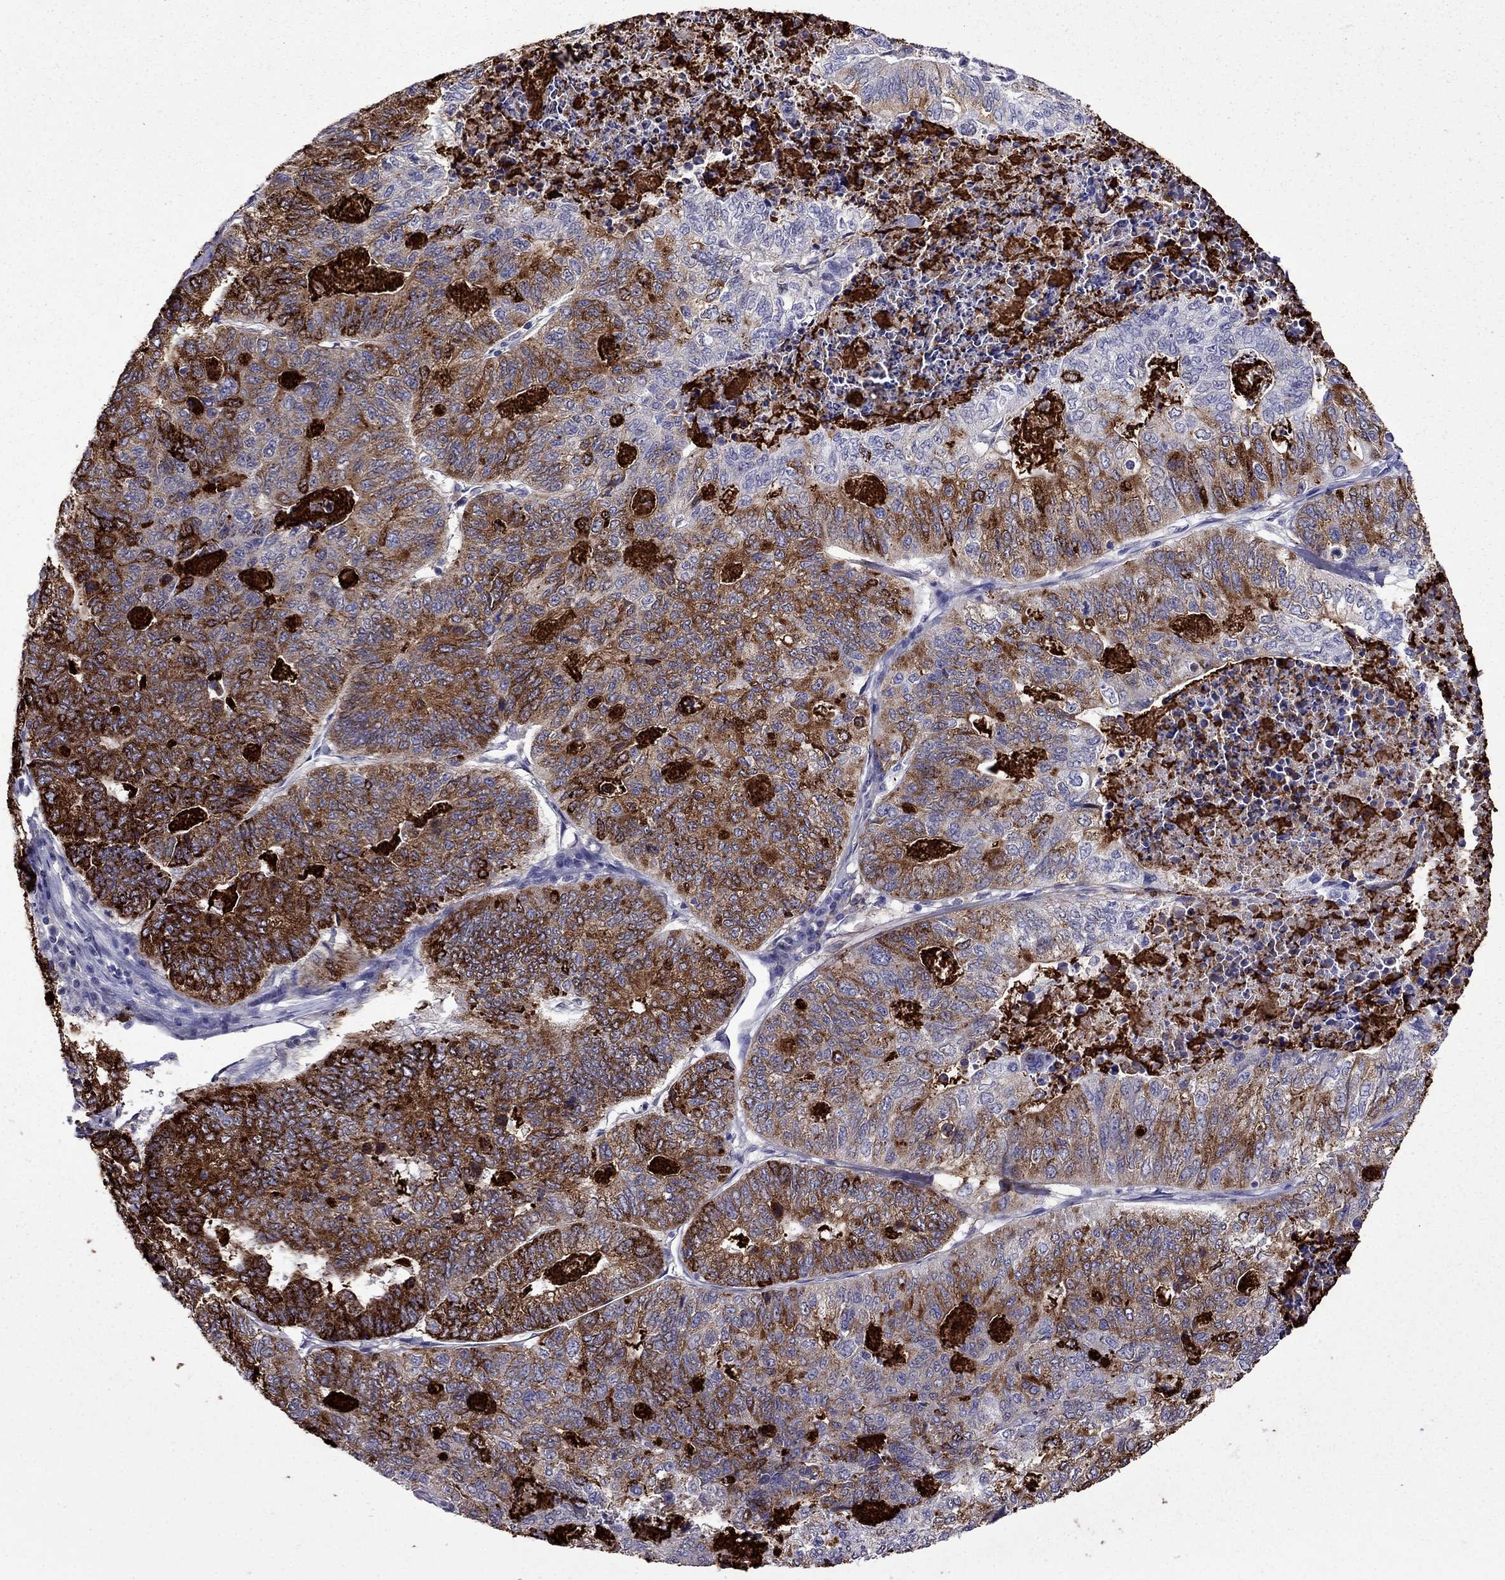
{"staining": {"intensity": "strong", "quantity": "25%-75%", "location": "cytoplasmic/membranous"}, "tissue": "stomach cancer", "cell_type": "Tumor cells", "image_type": "cancer", "snomed": [{"axis": "morphology", "description": "Adenocarcinoma, NOS"}, {"axis": "topography", "description": "Stomach, upper"}], "caption": "Tumor cells show high levels of strong cytoplasmic/membranous expression in about 25%-75% of cells in stomach adenocarcinoma. (DAB (3,3'-diaminobenzidine) IHC with brightfield microscopy, high magnification).", "gene": "OLFM4", "patient": {"sex": "female", "age": 67}}